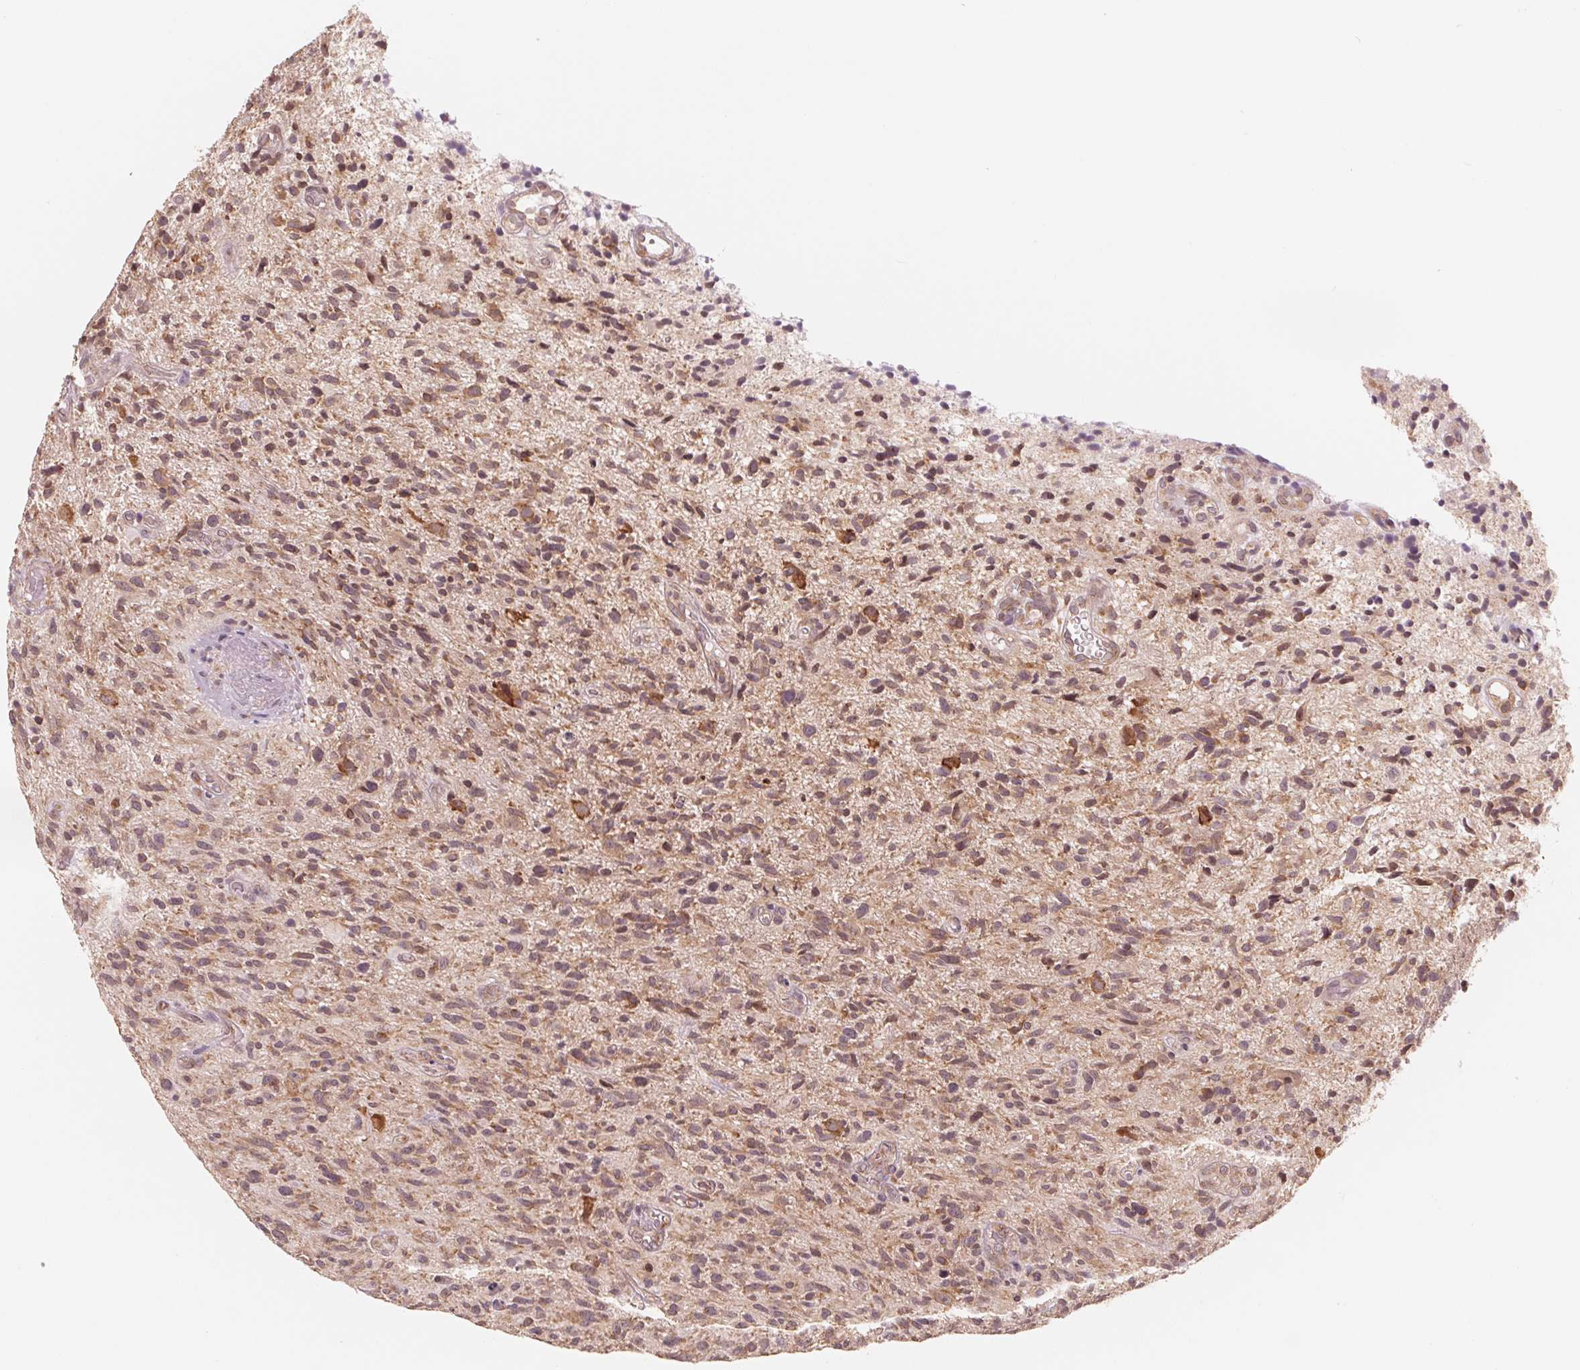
{"staining": {"intensity": "weak", "quantity": "25%-75%", "location": "cytoplasmic/membranous"}, "tissue": "glioma", "cell_type": "Tumor cells", "image_type": "cancer", "snomed": [{"axis": "morphology", "description": "Glioma, malignant, High grade"}, {"axis": "topography", "description": "Brain"}], "caption": "This is a micrograph of immunohistochemistry (IHC) staining of glioma, which shows weak positivity in the cytoplasmic/membranous of tumor cells.", "gene": "GIGYF2", "patient": {"sex": "male", "age": 75}}